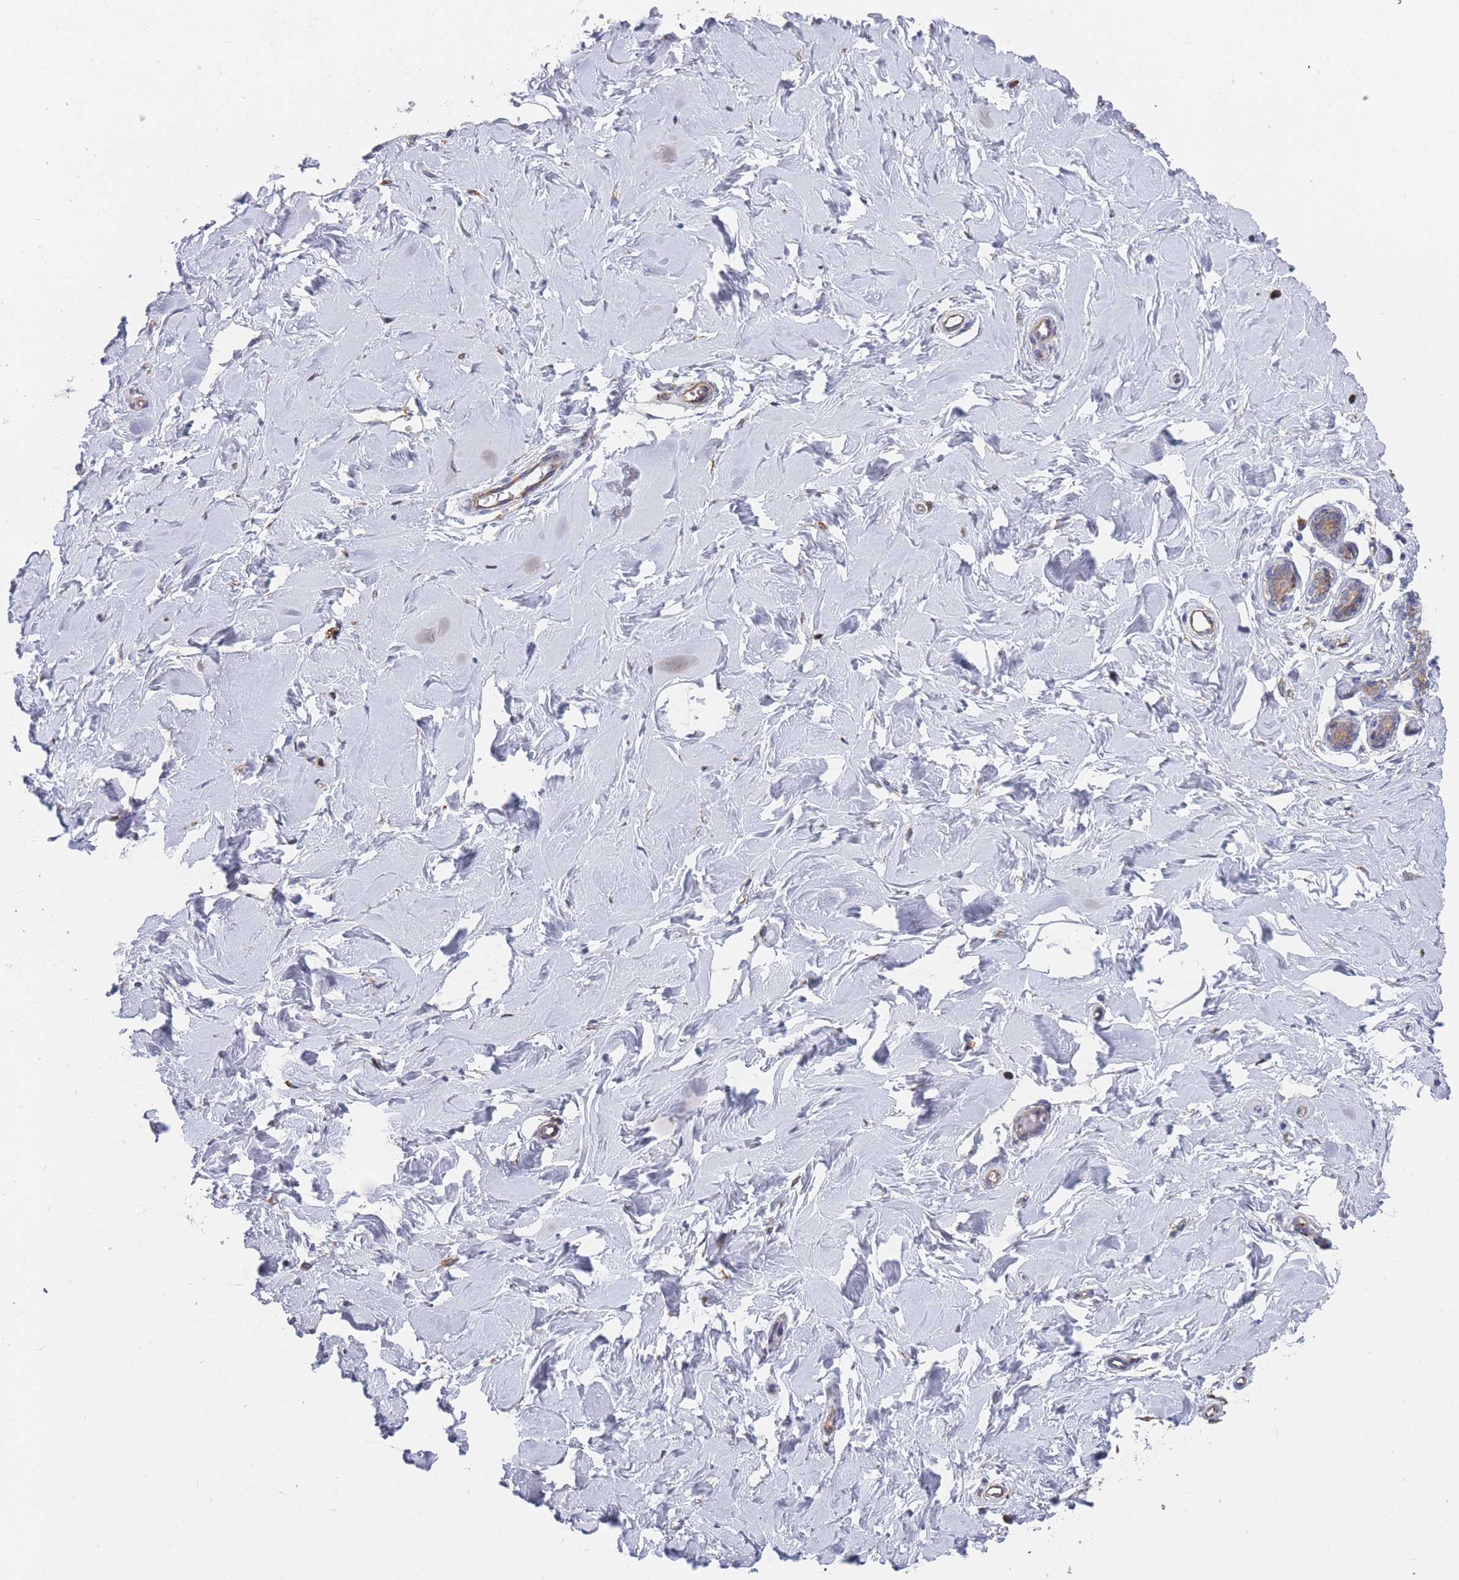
{"staining": {"intensity": "negative", "quantity": "none", "location": "none"}, "tissue": "breast", "cell_type": "Adipocytes", "image_type": "normal", "snomed": [{"axis": "morphology", "description": "Normal tissue, NOS"}, {"axis": "topography", "description": "Breast"}], "caption": "IHC of normal human breast displays no expression in adipocytes.", "gene": "OR7C2", "patient": {"sex": "female", "age": 23}}